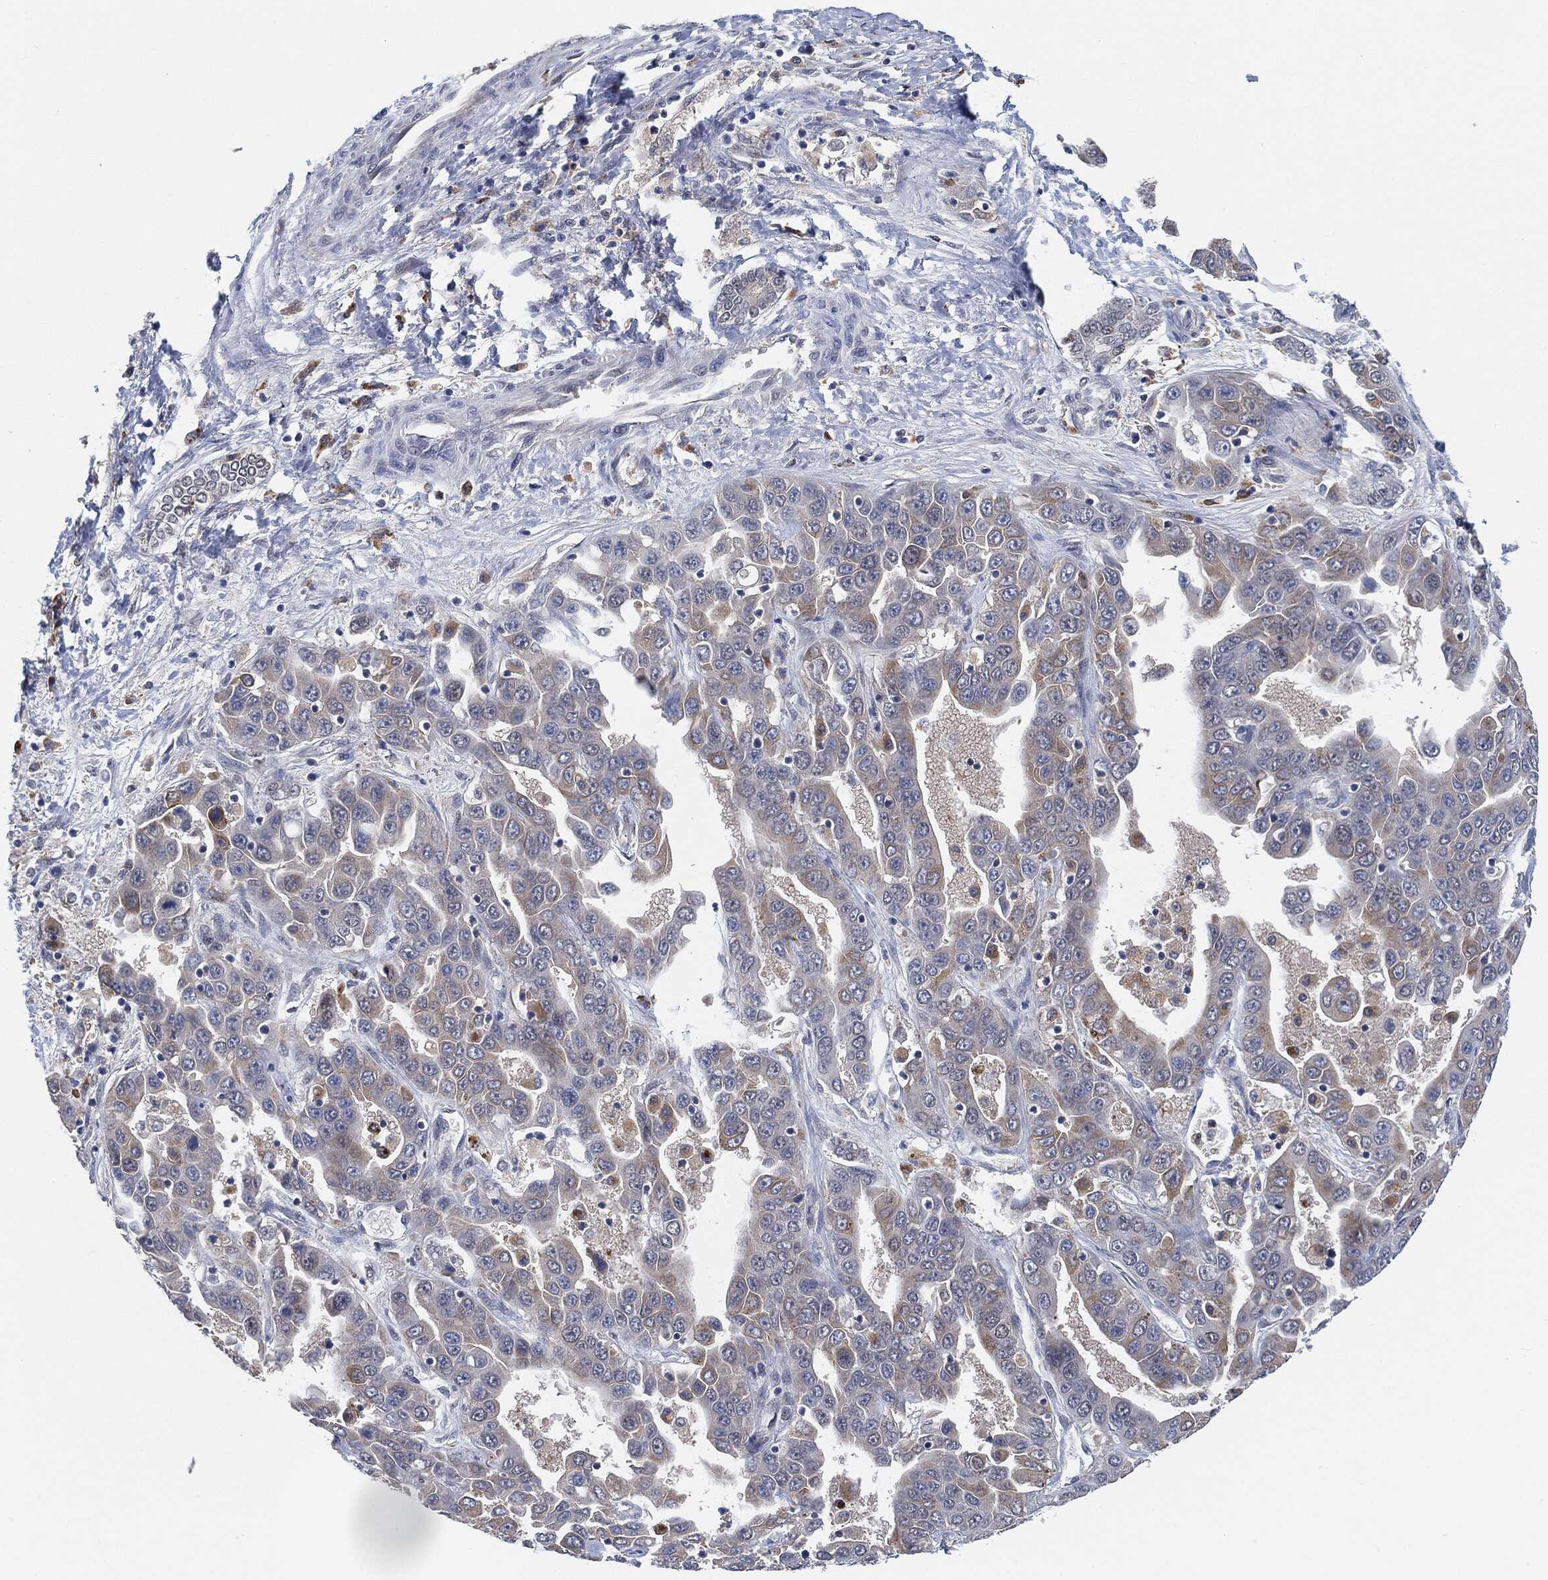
{"staining": {"intensity": "moderate", "quantity": "<25%", "location": "cytoplasmic/membranous"}, "tissue": "liver cancer", "cell_type": "Tumor cells", "image_type": "cancer", "snomed": [{"axis": "morphology", "description": "Cholangiocarcinoma"}, {"axis": "topography", "description": "Liver"}], "caption": "Immunohistochemical staining of liver cholangiocarcinoma exhibits low levels of moderate cytoplasmic/membranous protein positivity in about <25% of tumor cells.", "gene": "VSIG4", "patient": {"sex": "female", "age": 52}}